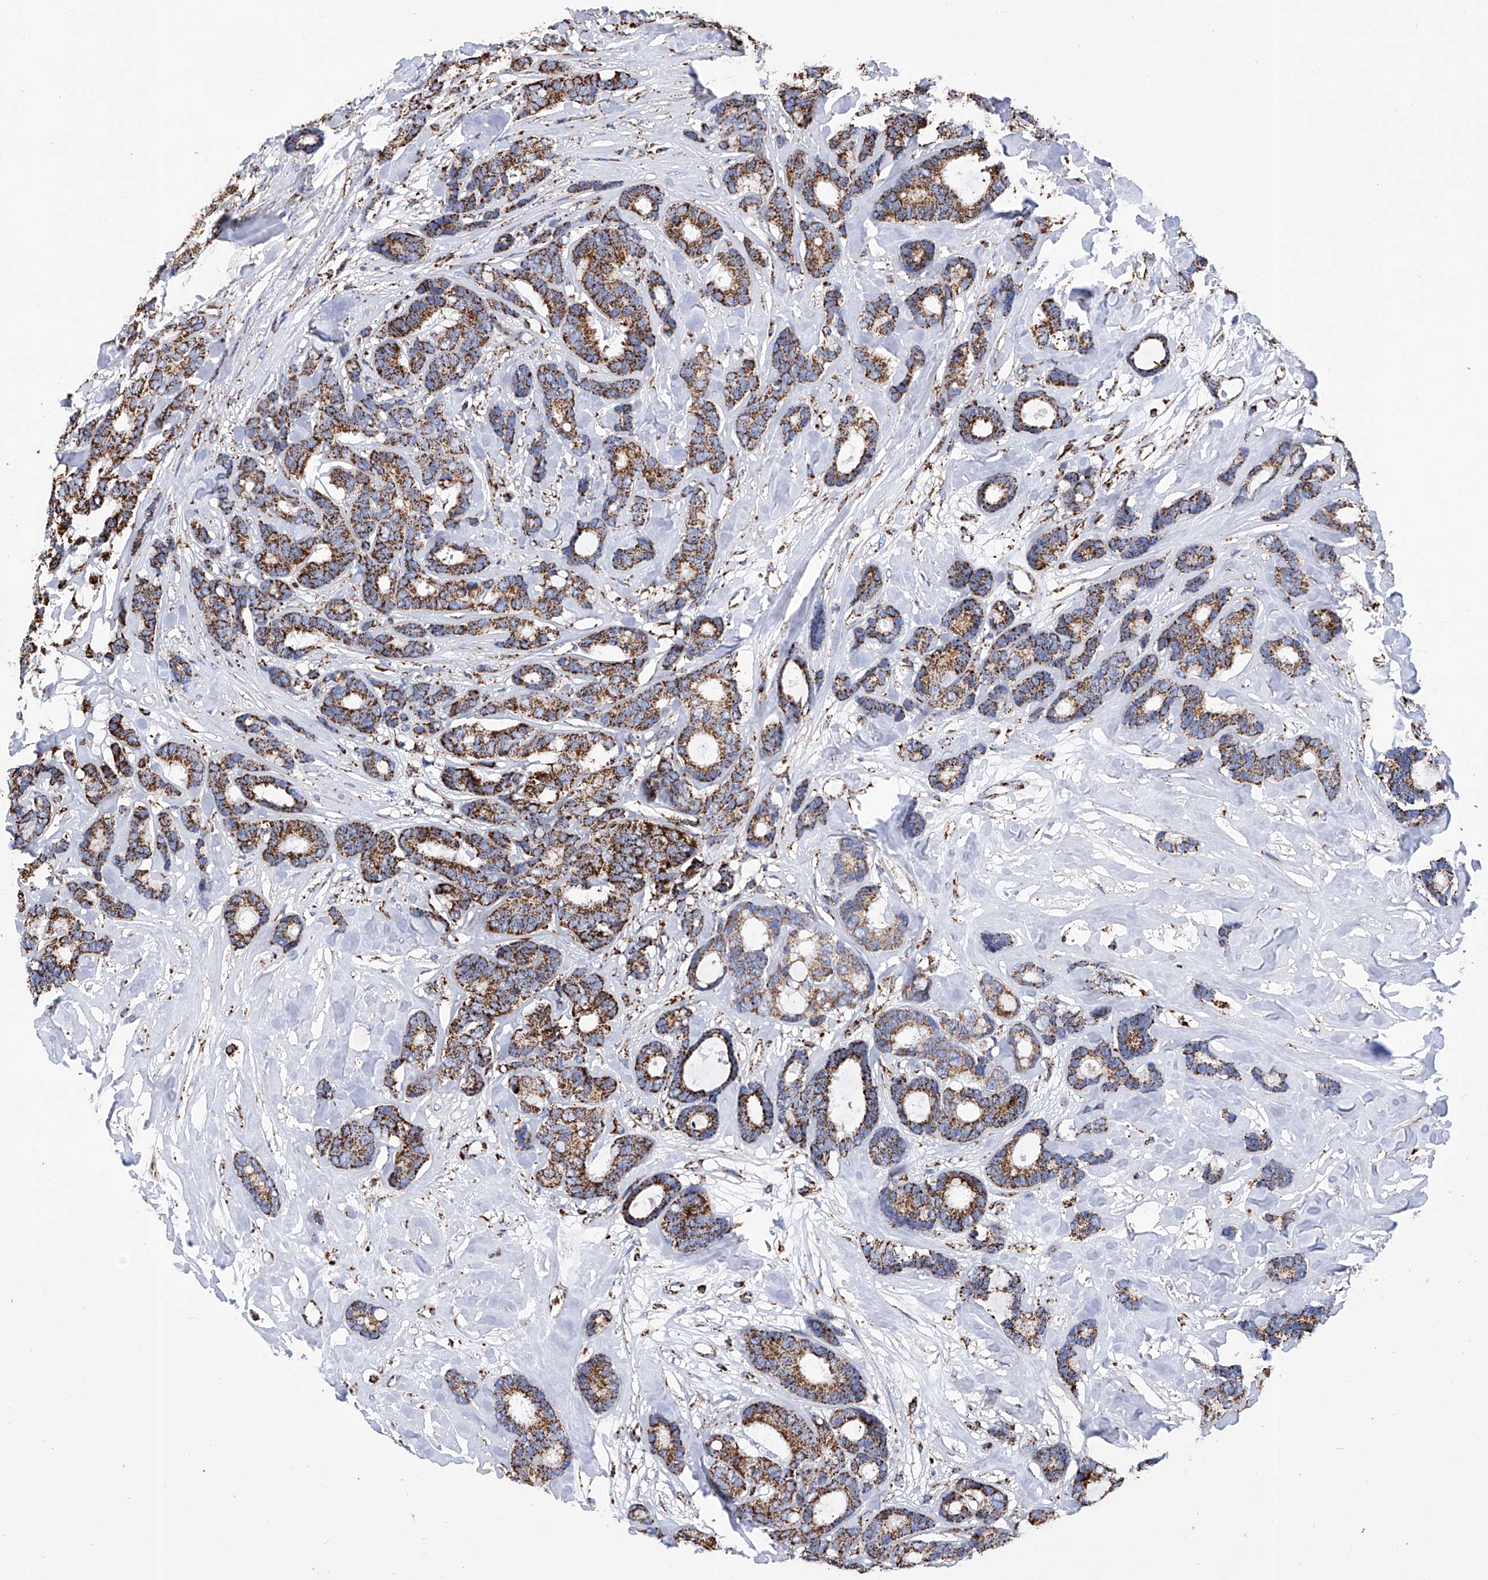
{"staining": {"intensity": "strong", "quantity": ">75%", "location": "cytoplasmic/membranous"}, "tissue": "breast cancer", "cell_type": "Tumor cells", "image_type": "cancer", "snomed": [{"axis": "morphology", "description": "Duct carcinoma"}, {"axis": "topography", "description": "Breast"}], "caption": "Breast cancer was stained to show a protein in brown. There is high levels of strong cytoplasmic/membranous expression in approximately >75% of tumor cells. (brown staining indicates protein expression, while blue staining denotes nuclei).", "gene": "ATP5PF", "patient": {"sex": "female", "age": 87}}